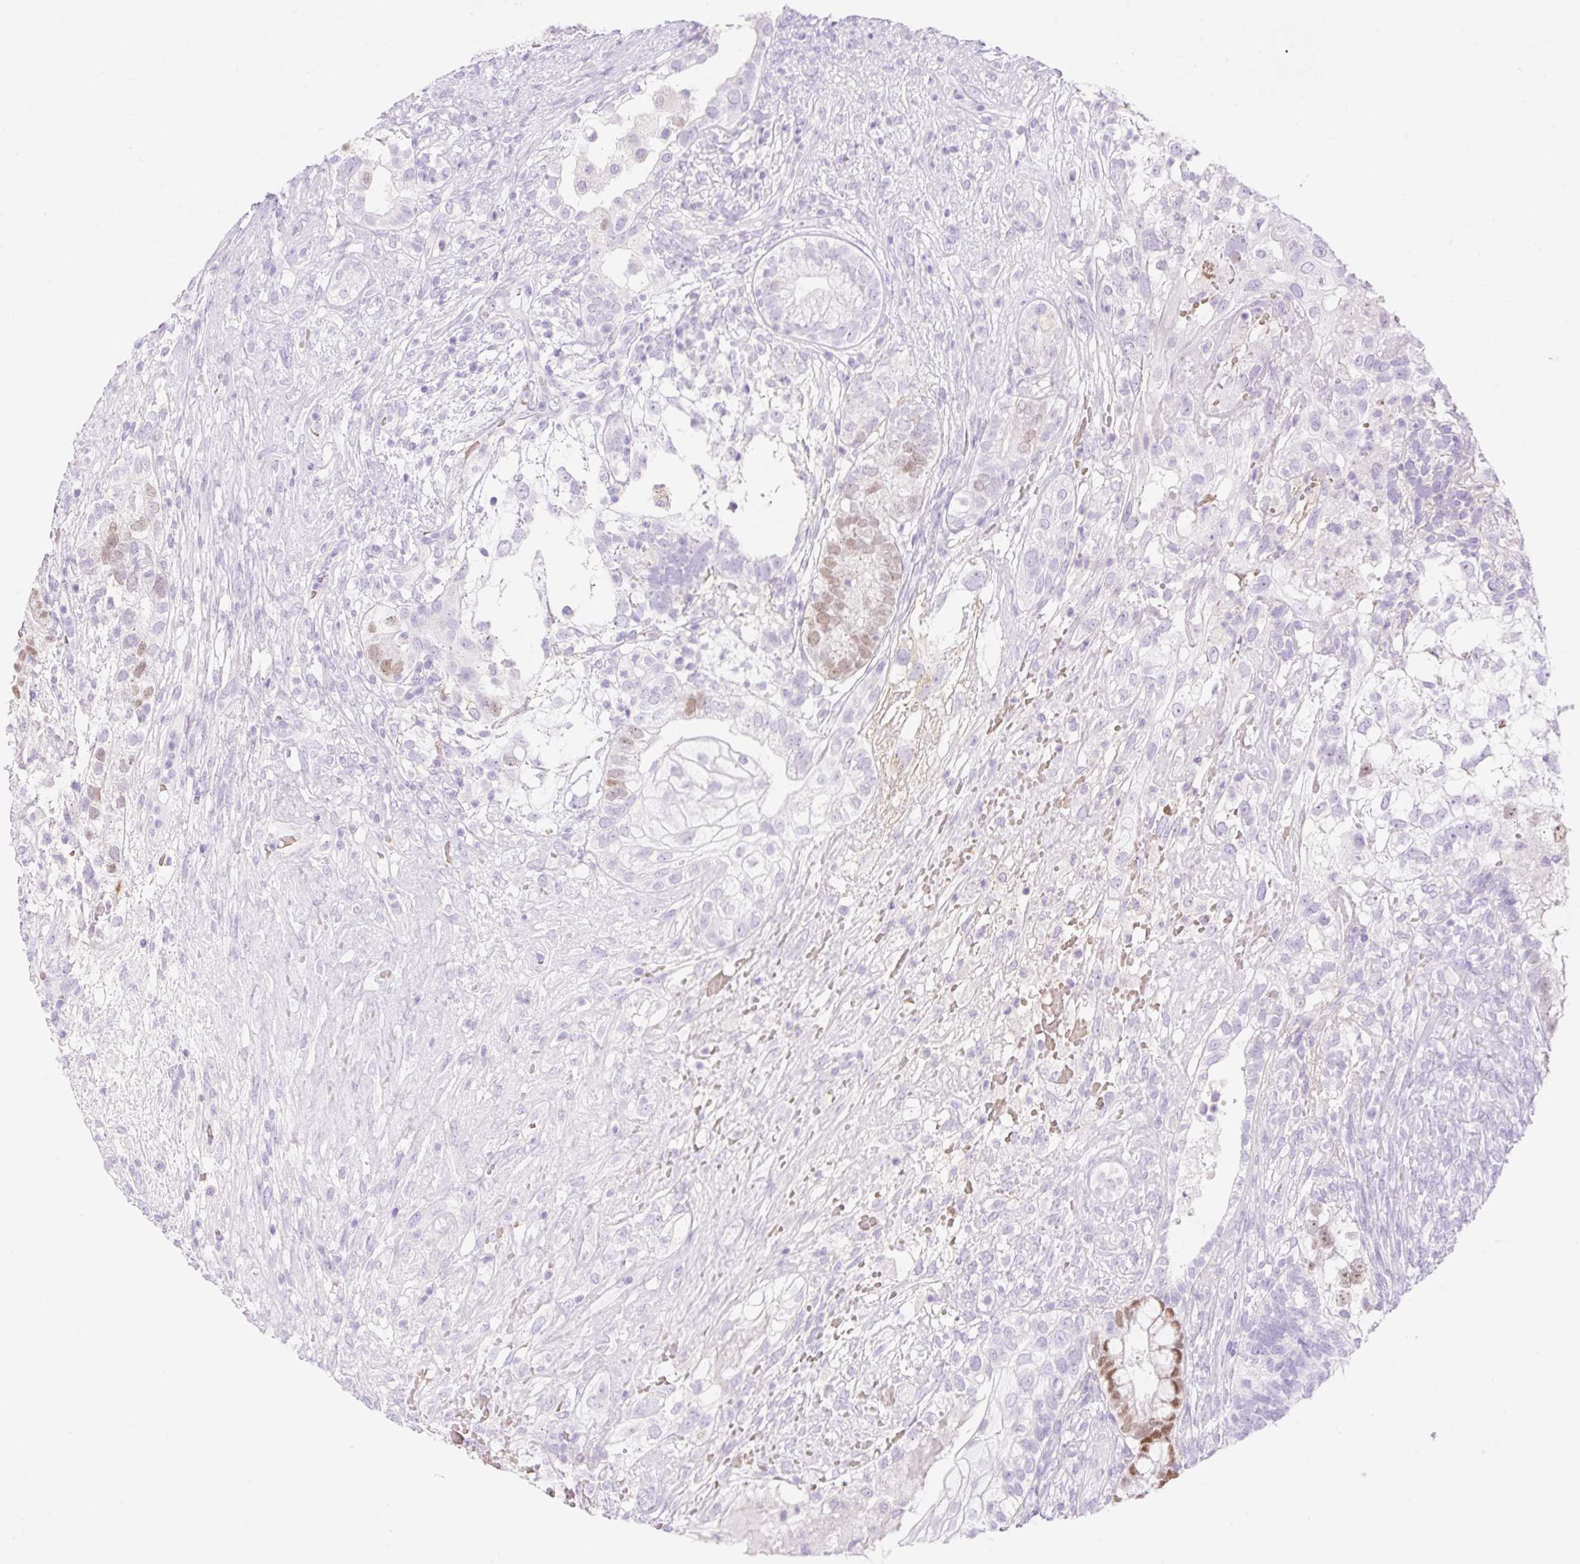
{"staining": {"intensity": "moderate", "quantity": "<25%", "location": "nuclear"}, "tissue": "testis cancer", "cell_type": "Tumor cells", "image_type": "cancer", "snomed": [{"axis": "morphology", "description": "Seminoma, NOS"}, {"axis": "morphology", "description": "Carcinoma, Embryonal, NOS"}, {"axis": "topography", "description": "Testis"}], "caption": "High-power microscopy captured an immunohistochemistry (IHC) histopathology image of seminoma (testis), revealing moderate nuclear expression in approximately <25% of tumor cells. (brown staining indicates protein expression, while blue staining denotes nuclei).", "gene": "CDX1", "patient": {"sex": "male", "age": 41}}